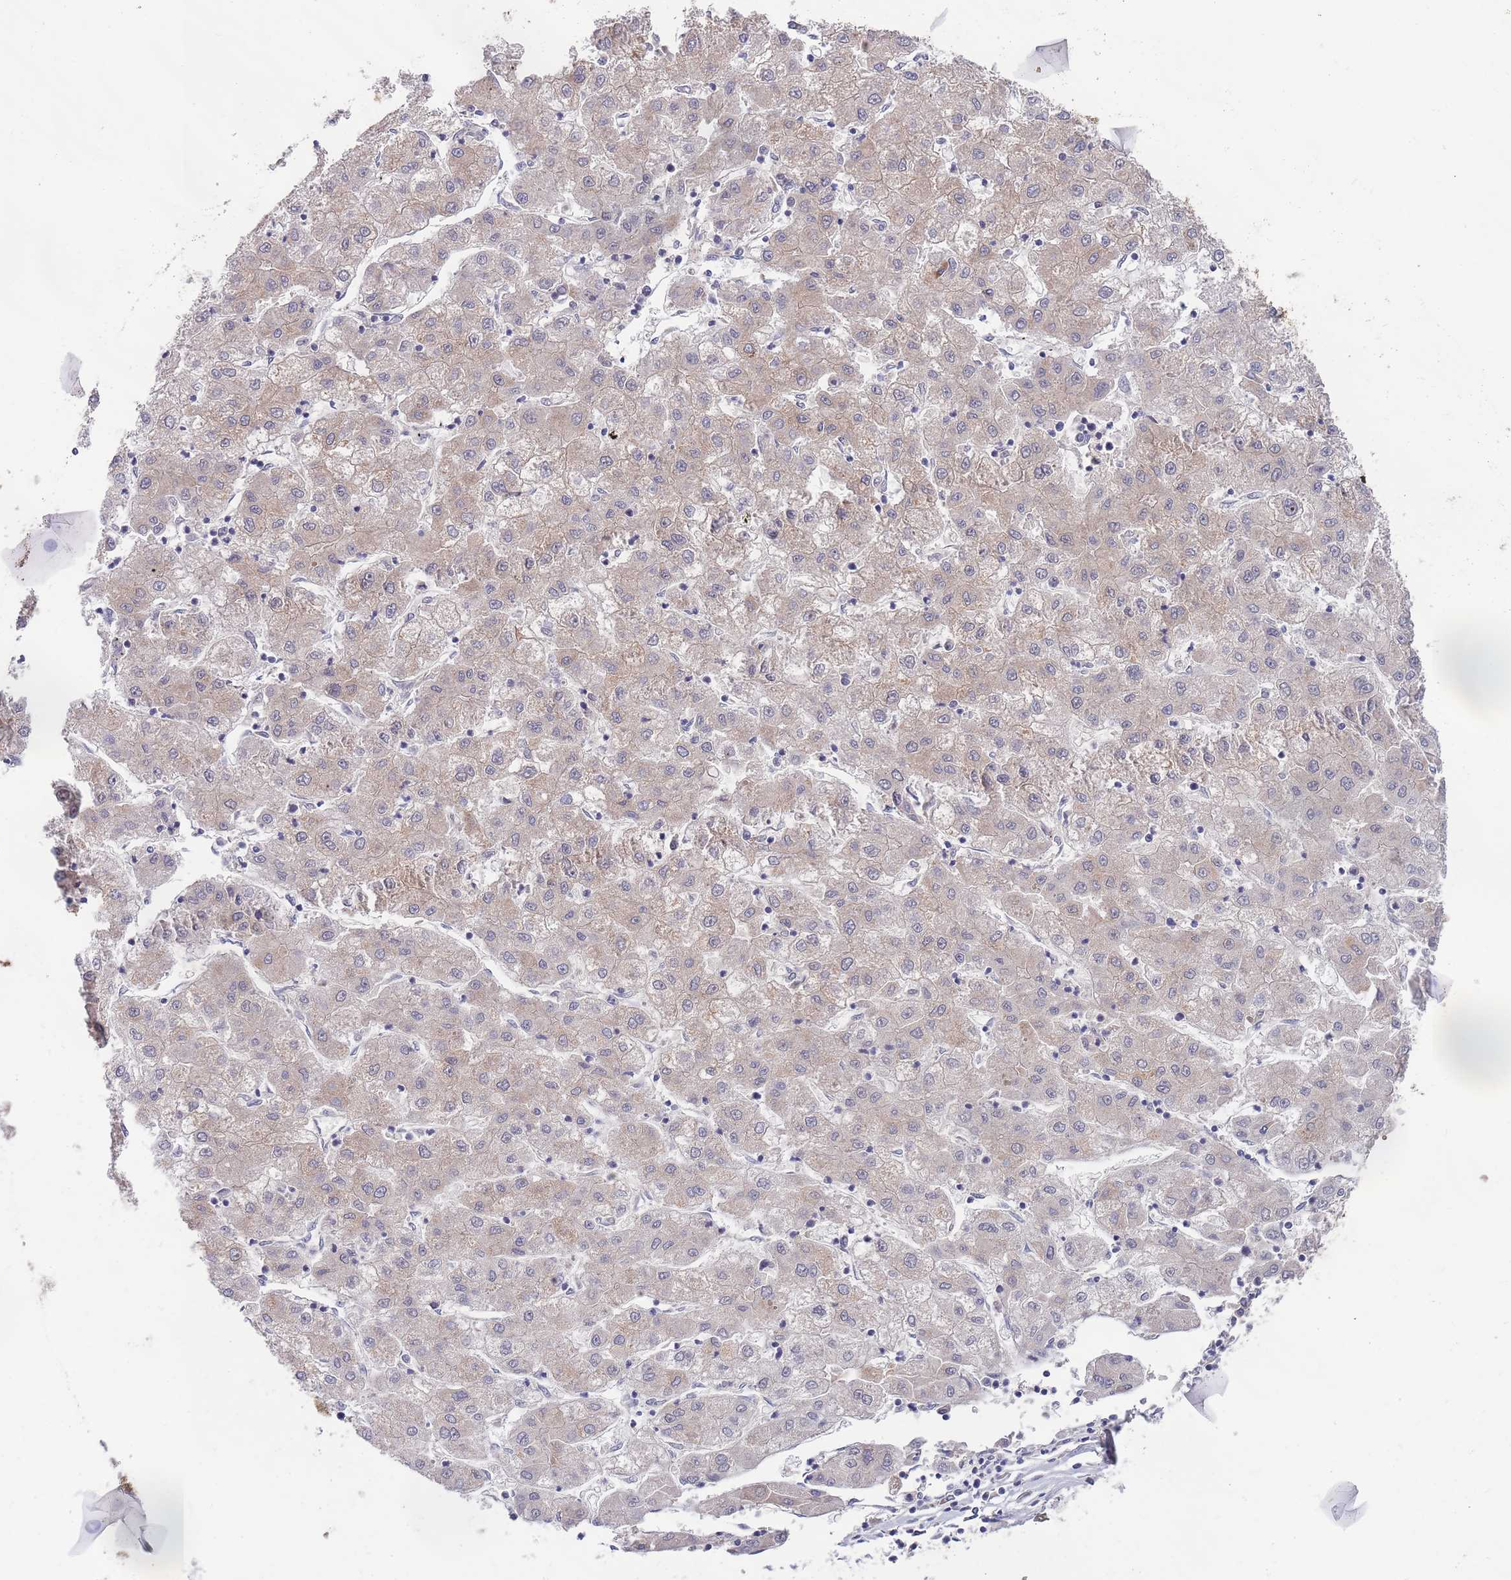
{"staining": {"intensity": "weak", "quantity": "25%-75%", "location": "cytoplasmic/membranous"}, "tissue": "liver cancer", "cell_type": "Tumor cells", "image_type": "cancer", "snomed": [{"axis": "morphology", "description": "Carcinoma, Hepatocellular, NOS"}, {"axis": "topography", "description": "Liver"}], "caption": "Liver cancer (hepatocellular carcinoma) stained for a protein demonstrates weak cytoplasmic/membranous positivity in tumor cells.", "gene": "NLRP6", "patient": {"sex": "male", "age": 72}}